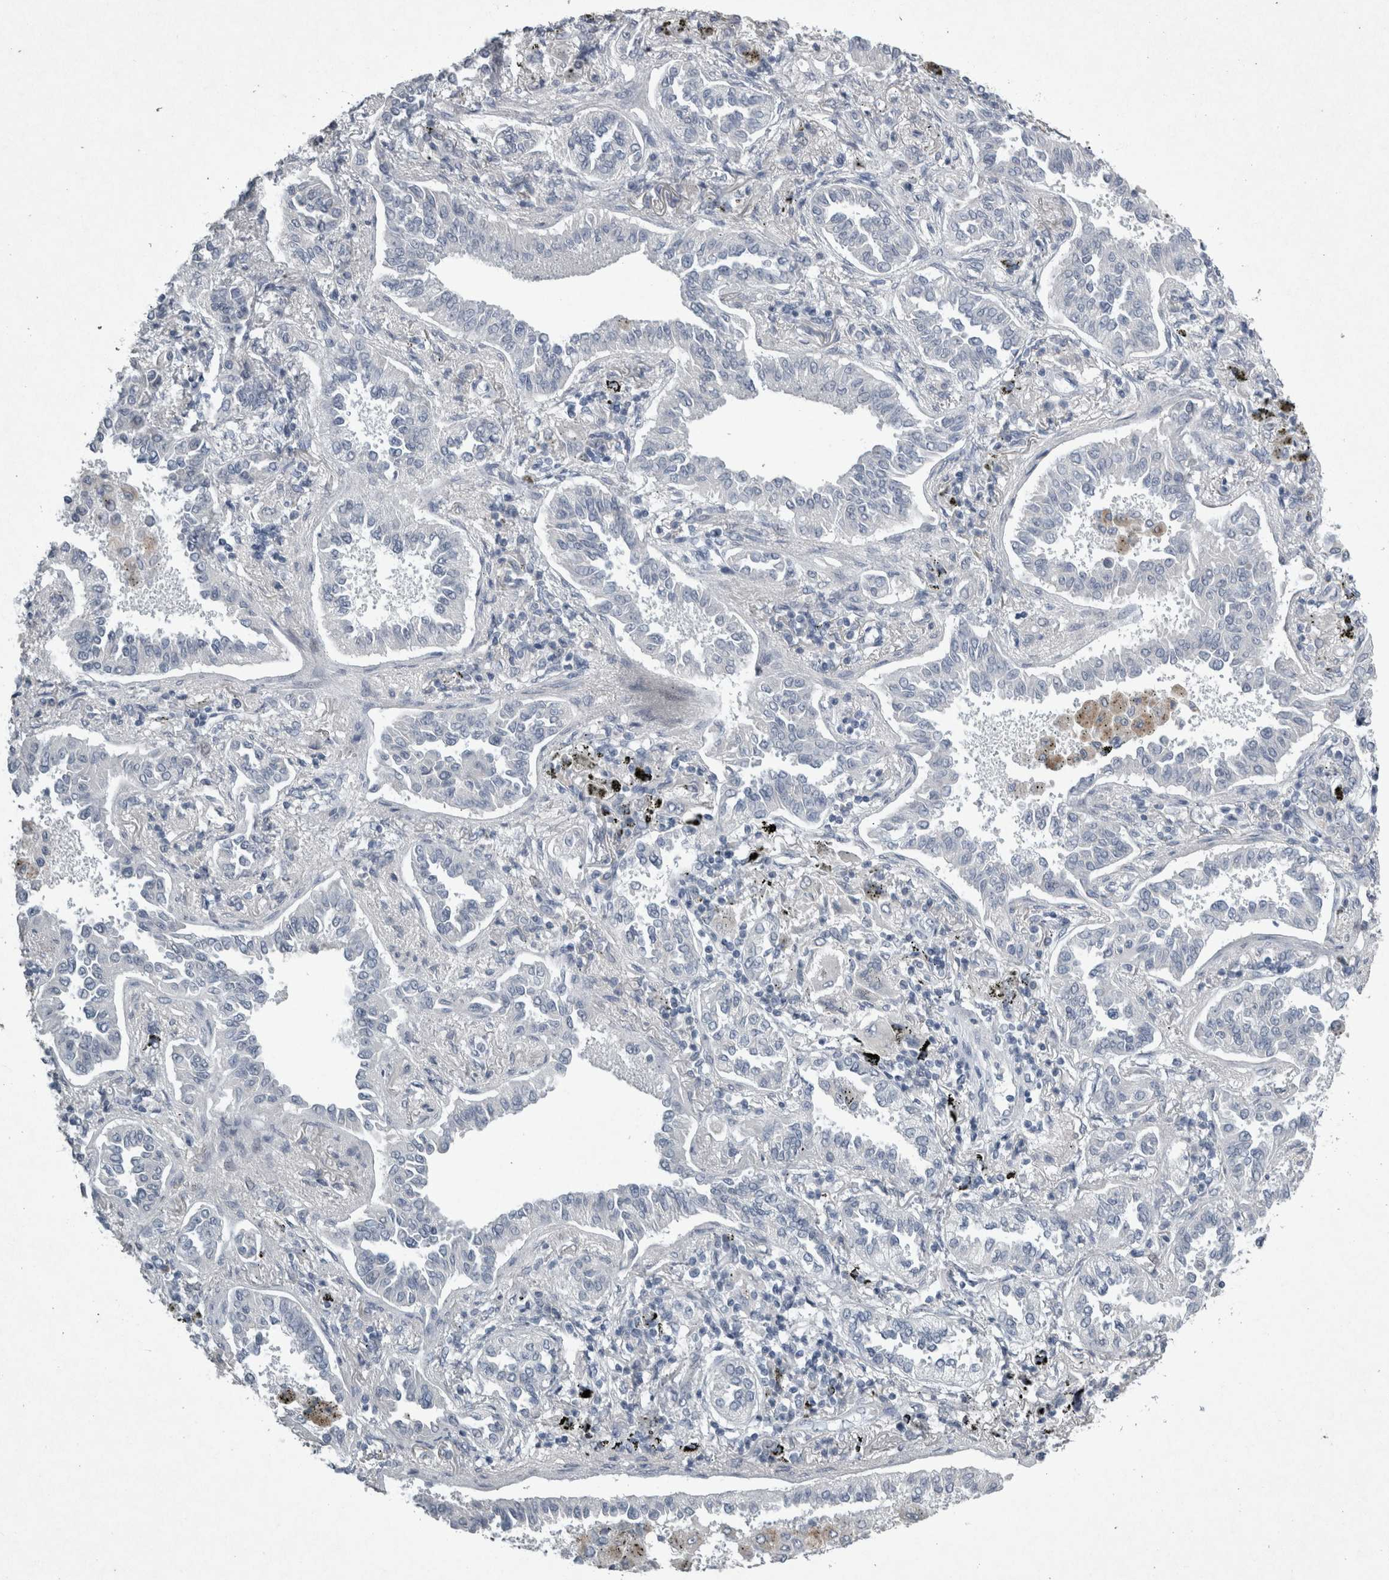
{"staining": {"intensity": "negative", "quantity": "none", "location": "none"}, "tissue": "lung cancer", "cell_type": "Tumor cells", "image_type": "cancer", "snomed": [{"axis": "morphology", "description": "Normal tissue, NOS"}, {"axis": "morphology", "description": "Adenocarcinoma, NOS"}, {"axis": "topography", "description": "Lung"}], "caption": "Immunohistochemistry of lung cancer (adenocarcinoma) exhibits no expression in tumor cells. (DAB (3,3'-diaminobenzidine) immunohistochemistry (IHC), high magnification).", "gene": "PDX1", "patient": {"sex": "male", "age": 59}}